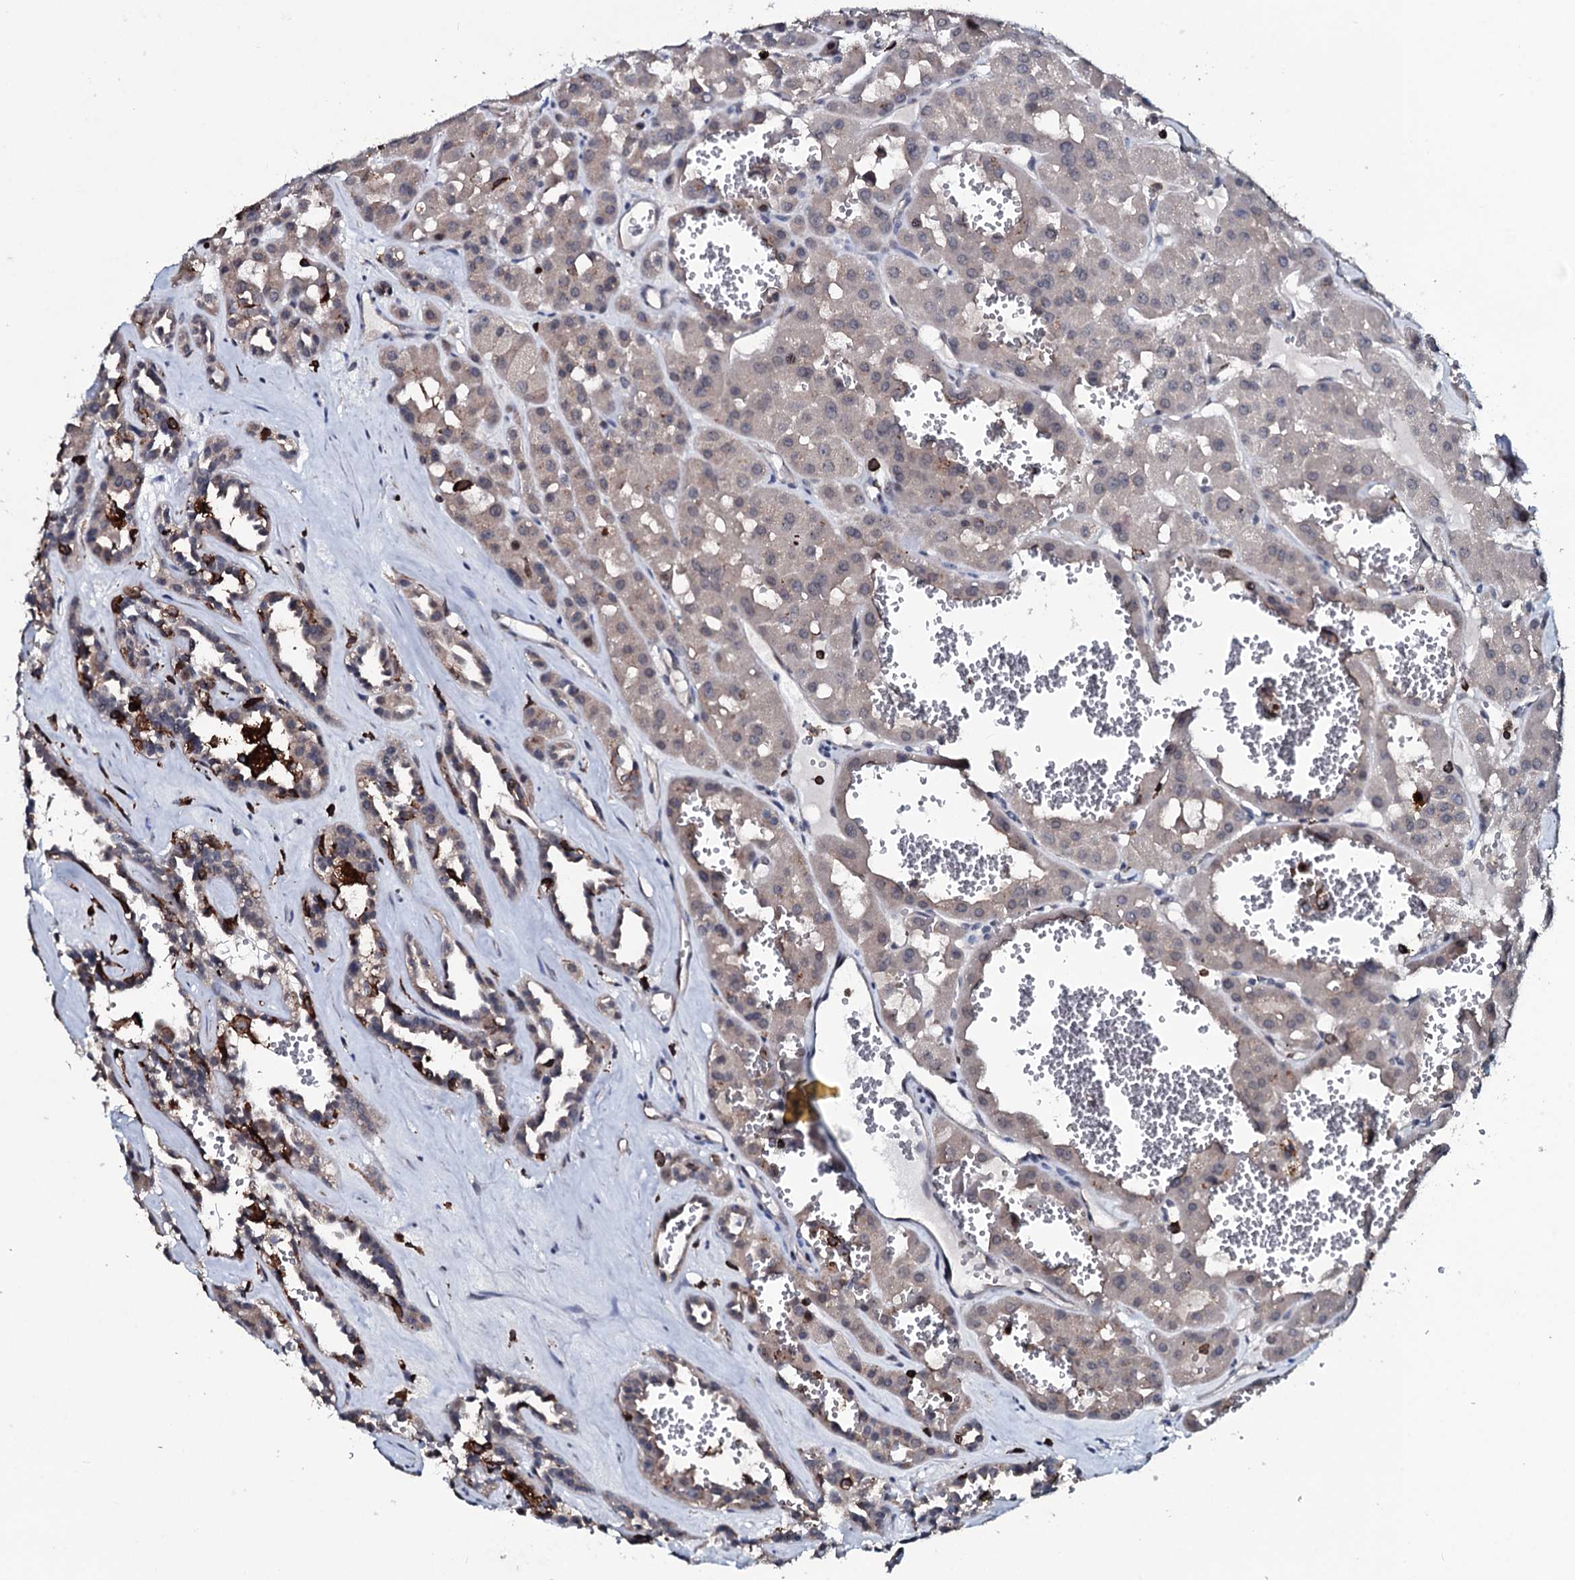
{"staining": {"intensity": "weak", "quantity": "<25%", "location": "cytoplasmic/membranous"}, "tissue": "renal cancer", "cell_type": "Tumor cells", "image_type": "cancer", "snomed": [{"axis": "morphology", "description": "Carcinoma, NOS"}, {"axis": "topography", "description": "Kidney"}], "caption": "High magnification brightfield microscopy of renal carcinoma stained with DAB (3,3'-diaminobenzidine) (brown) and counterstained with hematoxylin (blue): tumor cells show no significant expression.", "gene": "OGFOD2", "patient": {"sex": "female", "age": 75}}